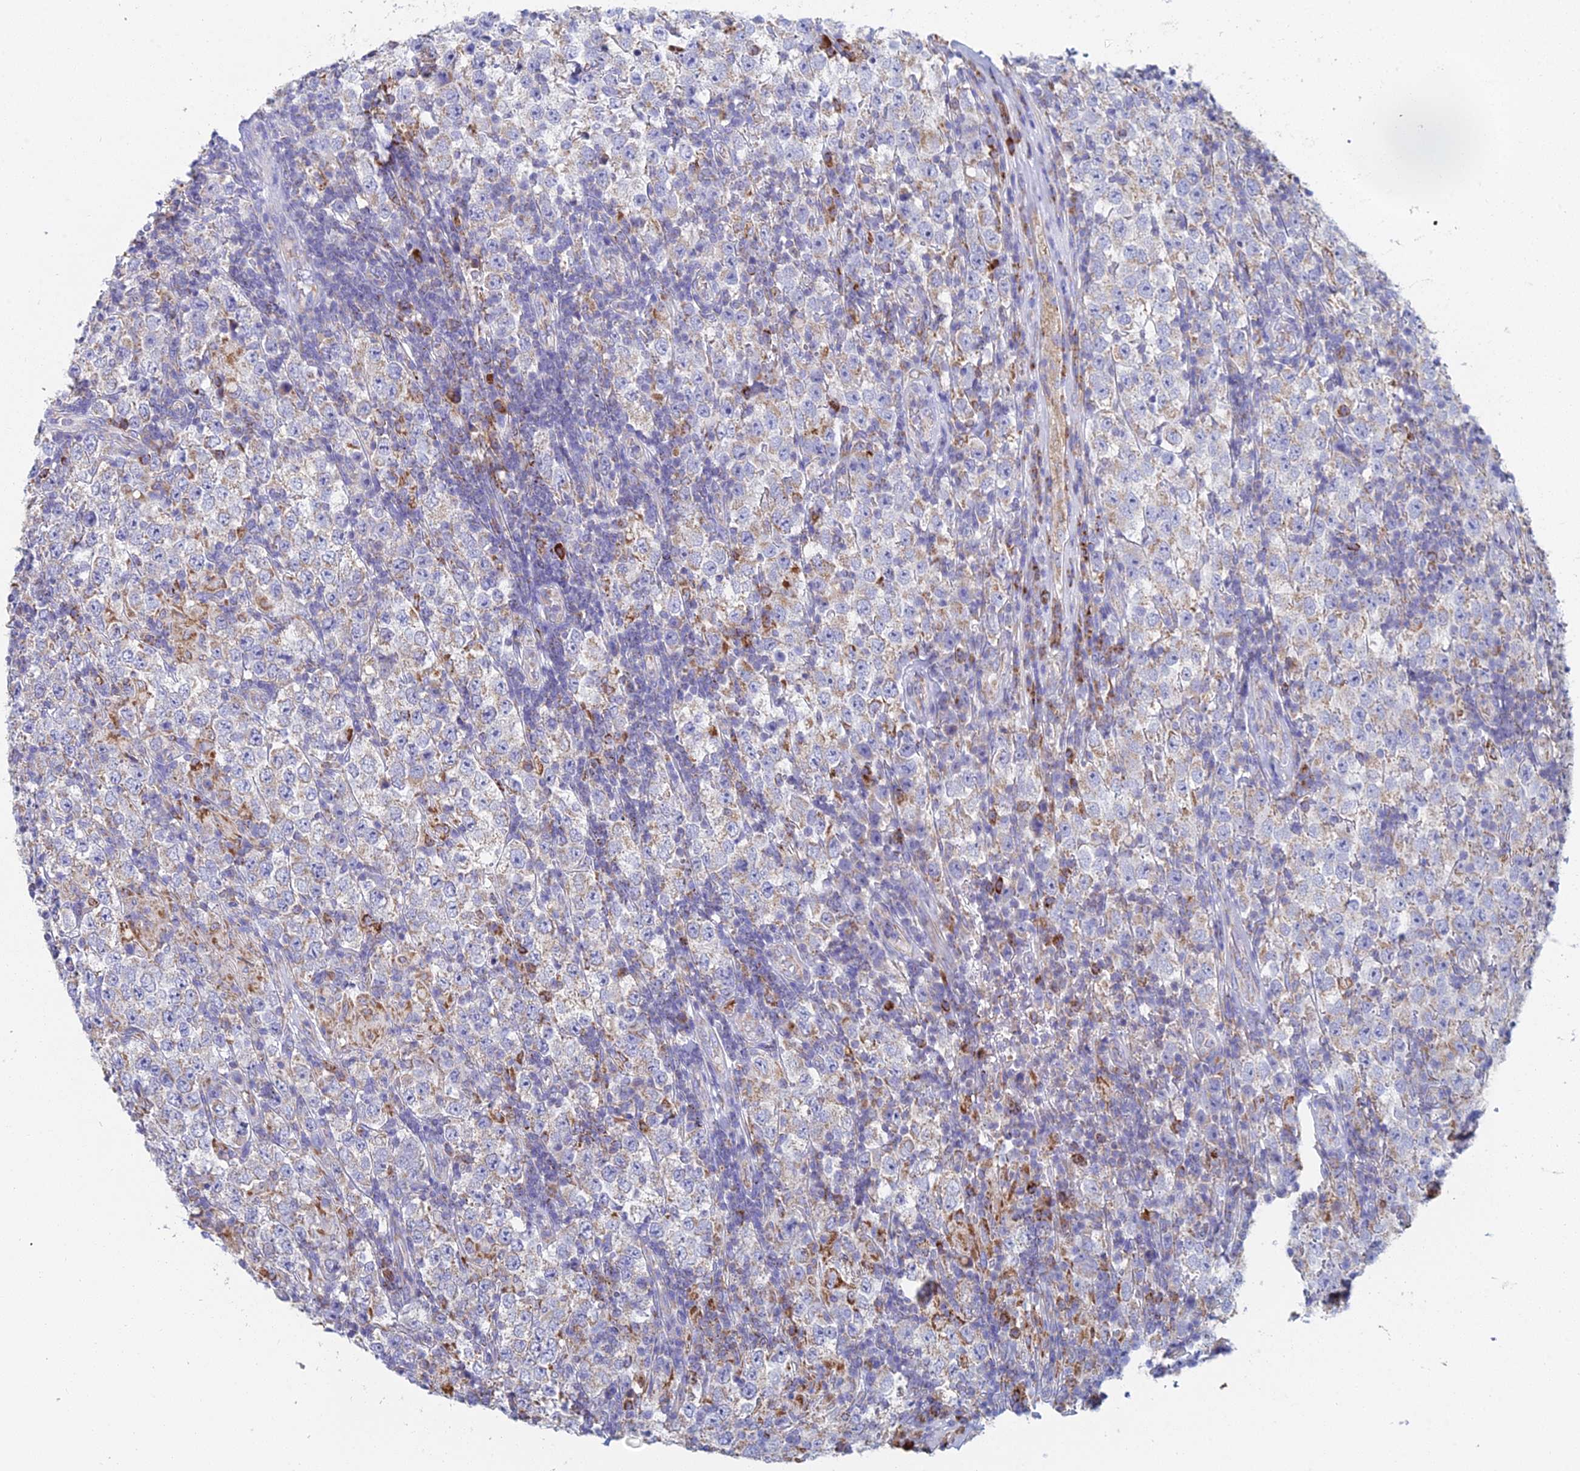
{"staining": {"intensity": "weak", "quantity": ">75%", "location": "cytoplasmic/membranous"}, "tissue": "testis cancer", "cell_type": "Tumor cells", "image_type": "cancer", "snomed": [{"axis": "morphology", "description": "Normal tissue, NOS"}, {"axis": "morphology", "description": "Urothelial carcinoma, High grade"}, {"axis": "morphology", "description": "Seminoma, NOS"}, {"axis": "morphology", "description": "Carcinoma, Embryonal, NOS"}, {"axis": "topography", "description": "Urinary bladder"}, {"axis": "topography", "description": "Testis"}], "caption": "IHC of testis seminoma demonstrates low levels of weak cytoplasmic/membranous positivity in about >75% of tumor cells.", "gene": "CRACR2B", "patient": {"sex": "male", "age": 41}}